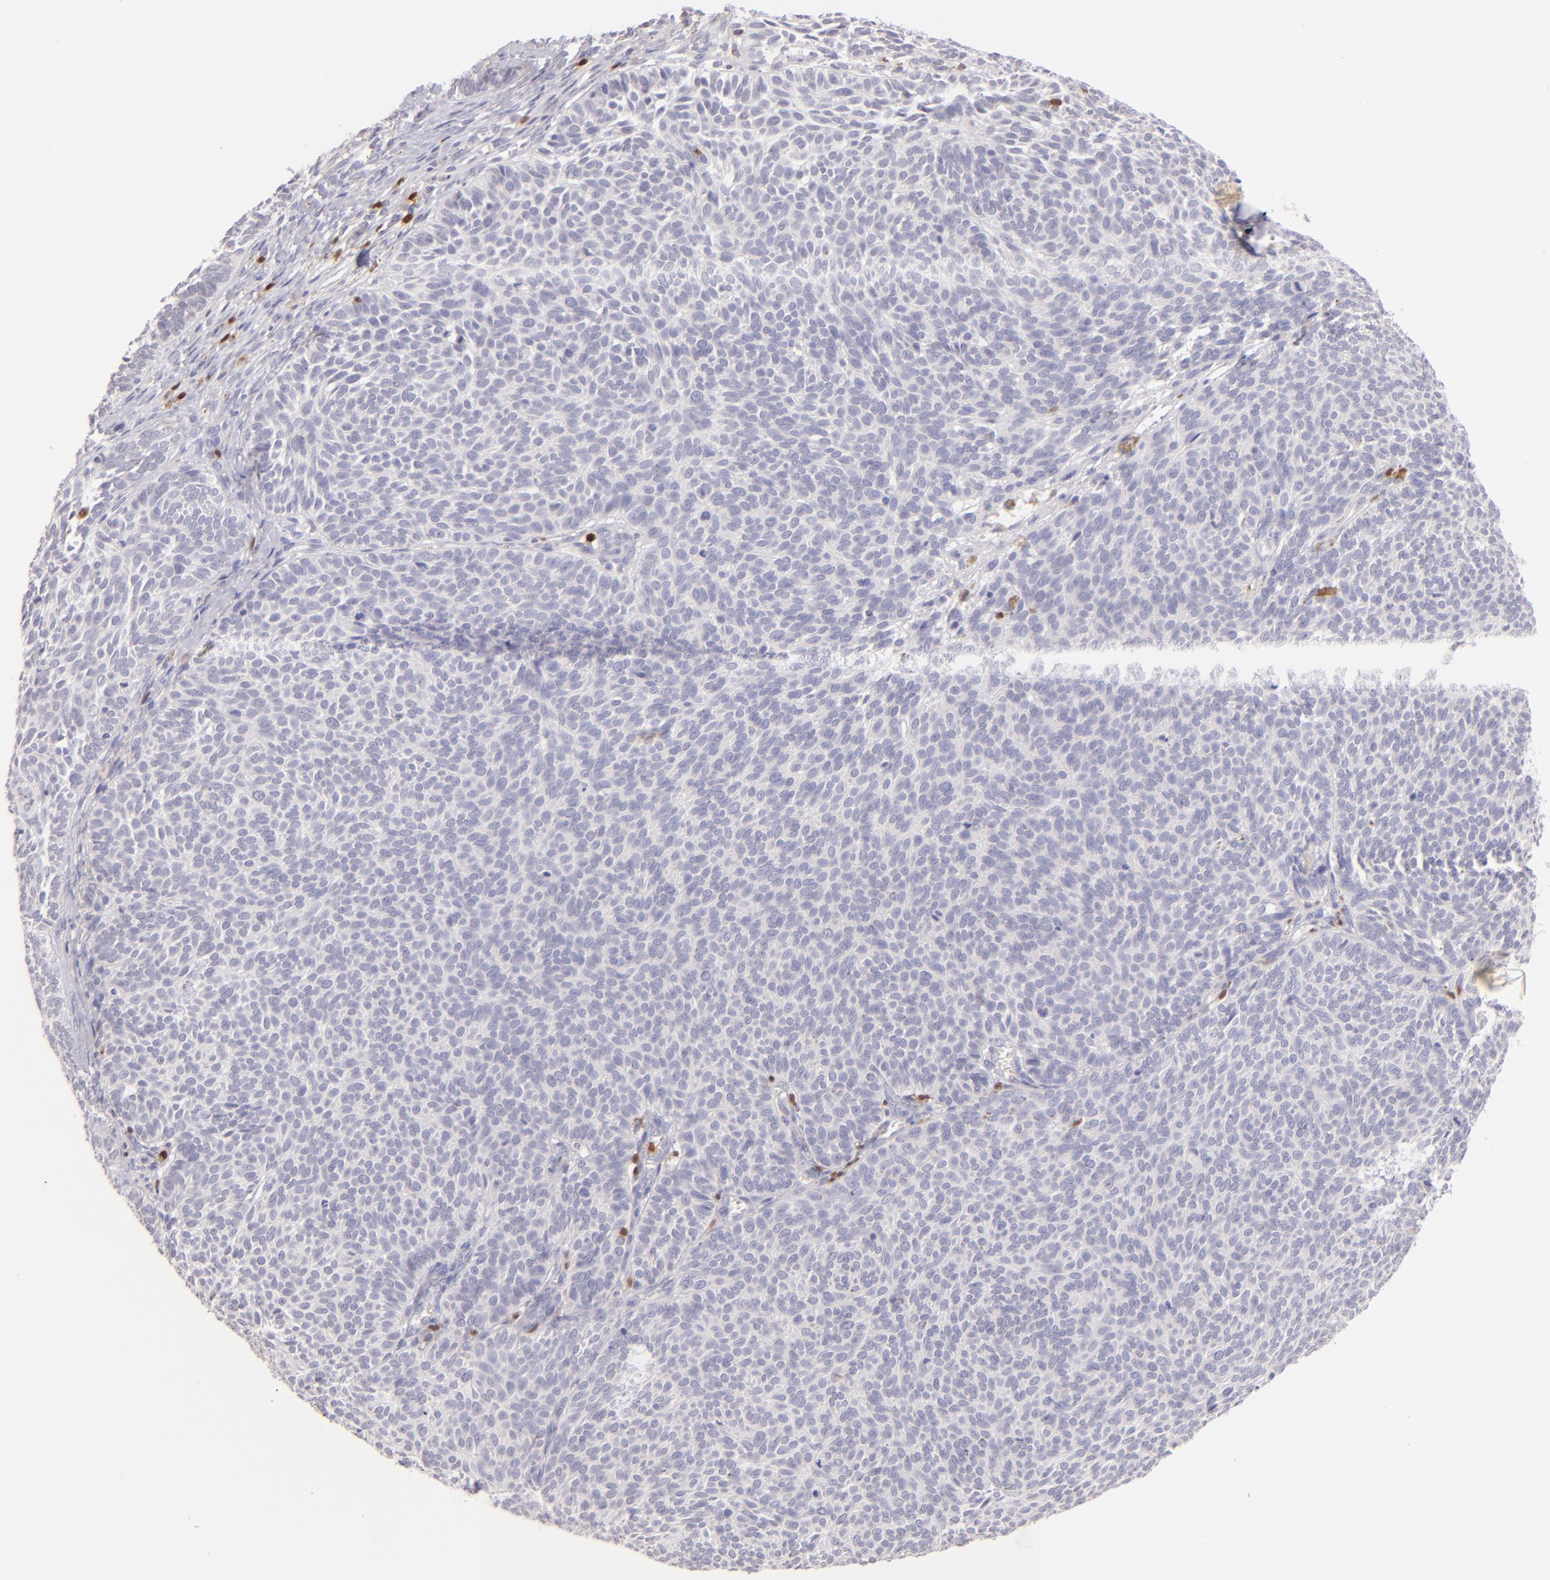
{"staining": {"intensity": "negative", "quantity": "none", "location": "none"}, "tissue": "skin cancer", "cell_type": "Tumor cells", "image_type": "cancer", "snomed": [{"axis": "morphology", "description": "Basal cell carcinoma"}, {"axis": "topography", "description": "Skin"}], "caption": "An image of human skin cancer is negative for staining in tumor cells.", "gene": "ZAP70", "patient": {"sex": "male", "age": 63}}